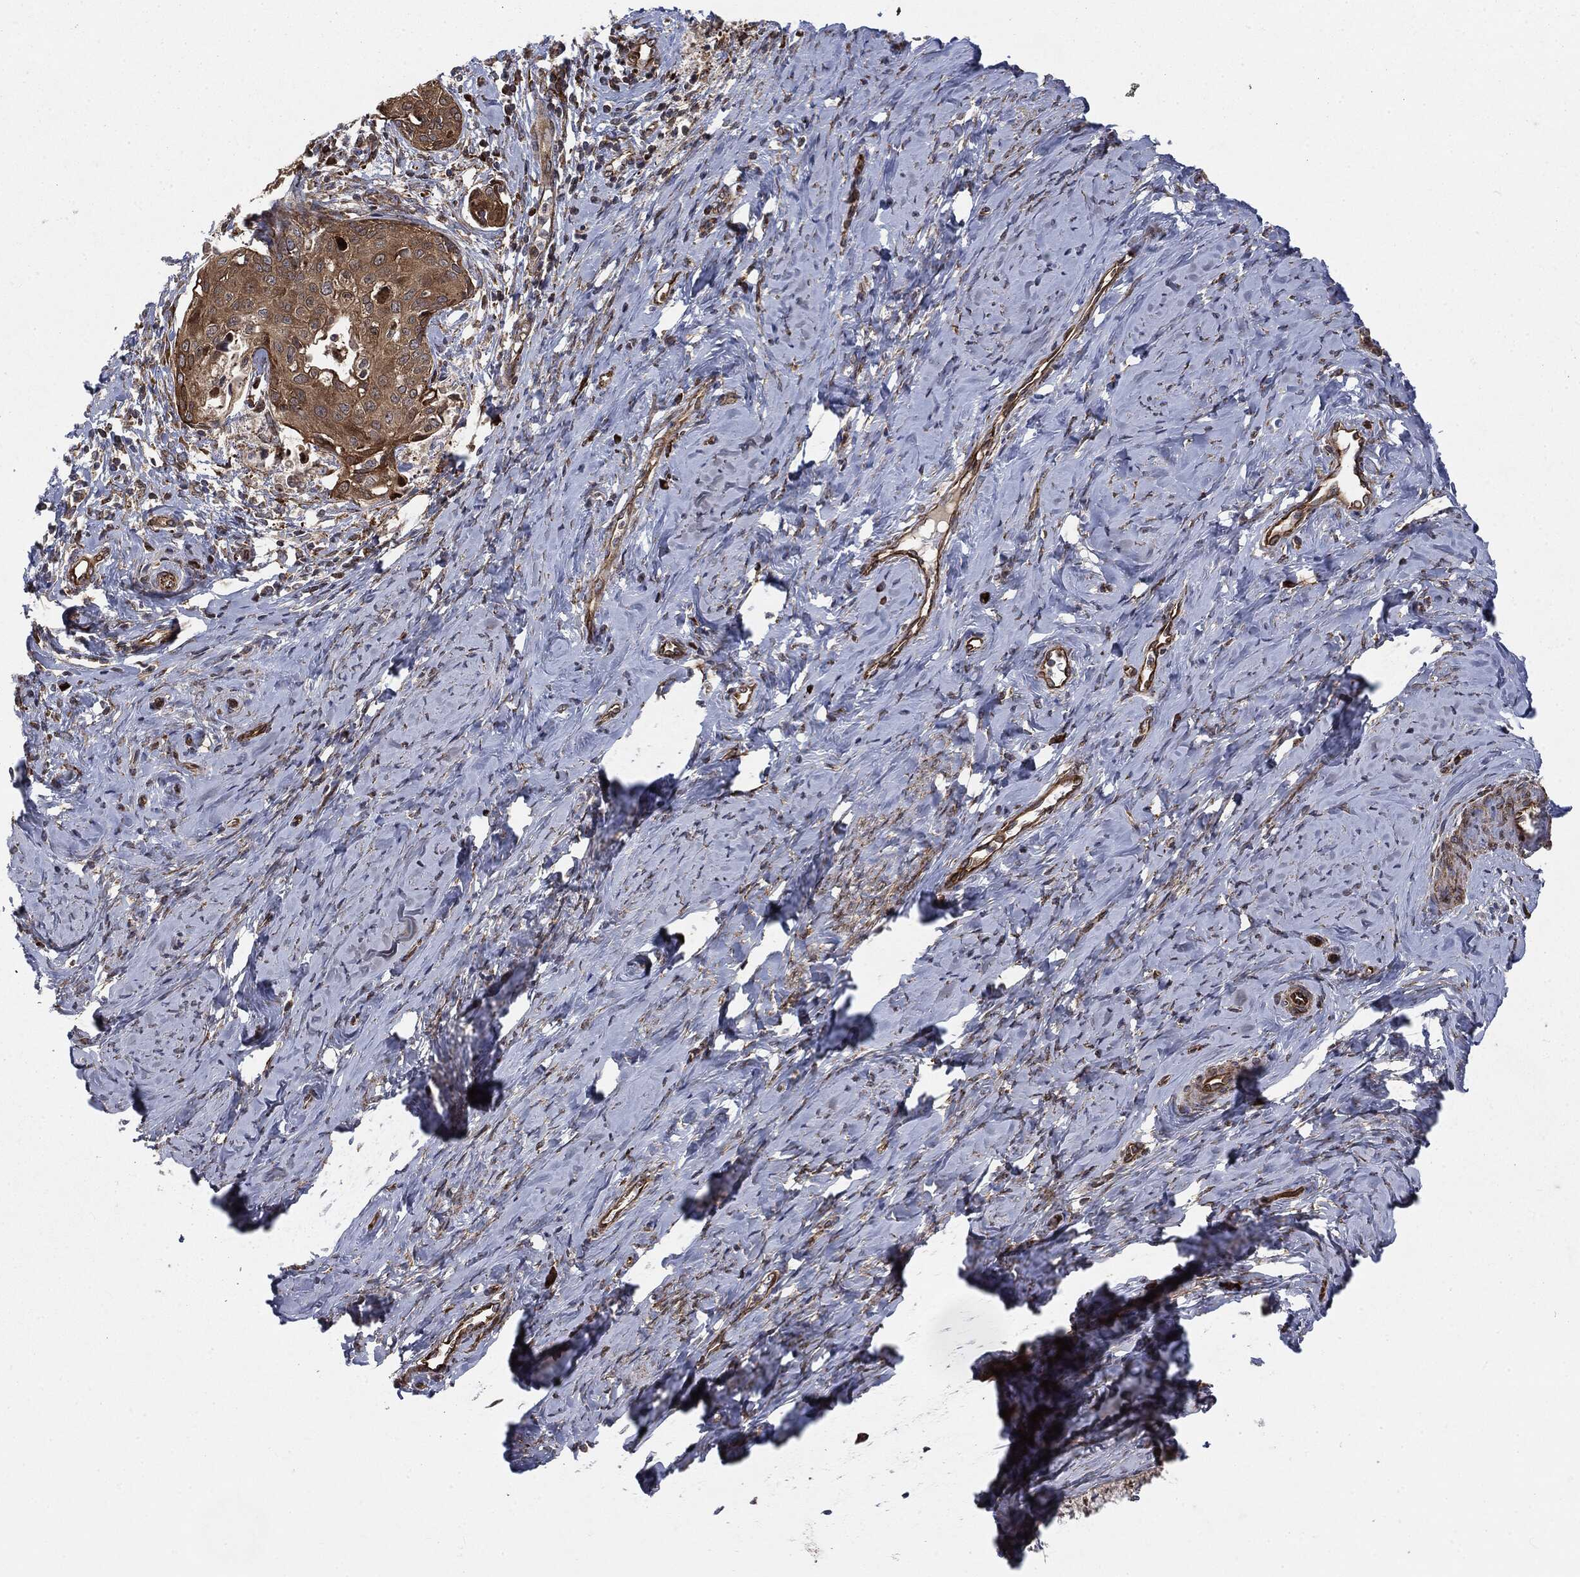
{"staining": {"intensity": "moderate", "quantity": ">75%", "location": "cytoplasmic/membranous"}, "tissue": "cervical cancer", "cell_type": "Tumor cells", "image_type": "cancer", "snomed": [{"axis": "morphology", "description": "Squamous cell carcinoma, NOS"}, {"axis": "topography", "description": "Cervix"}], "caption": "Squamous cell carcinoma (cervical) tissue demonstrates moderate cytoplasmic/membranous staining in approximately >75% of tumor cells, visualized by immunohistochemistry. The staining was performed using DAB to visualize the protein expression in brown, while the nuclei were stained in blue with hematoxylin (Magnification: 20x).", "gene": "CYLD", "patient": {"sex": "female", "age": 51}}